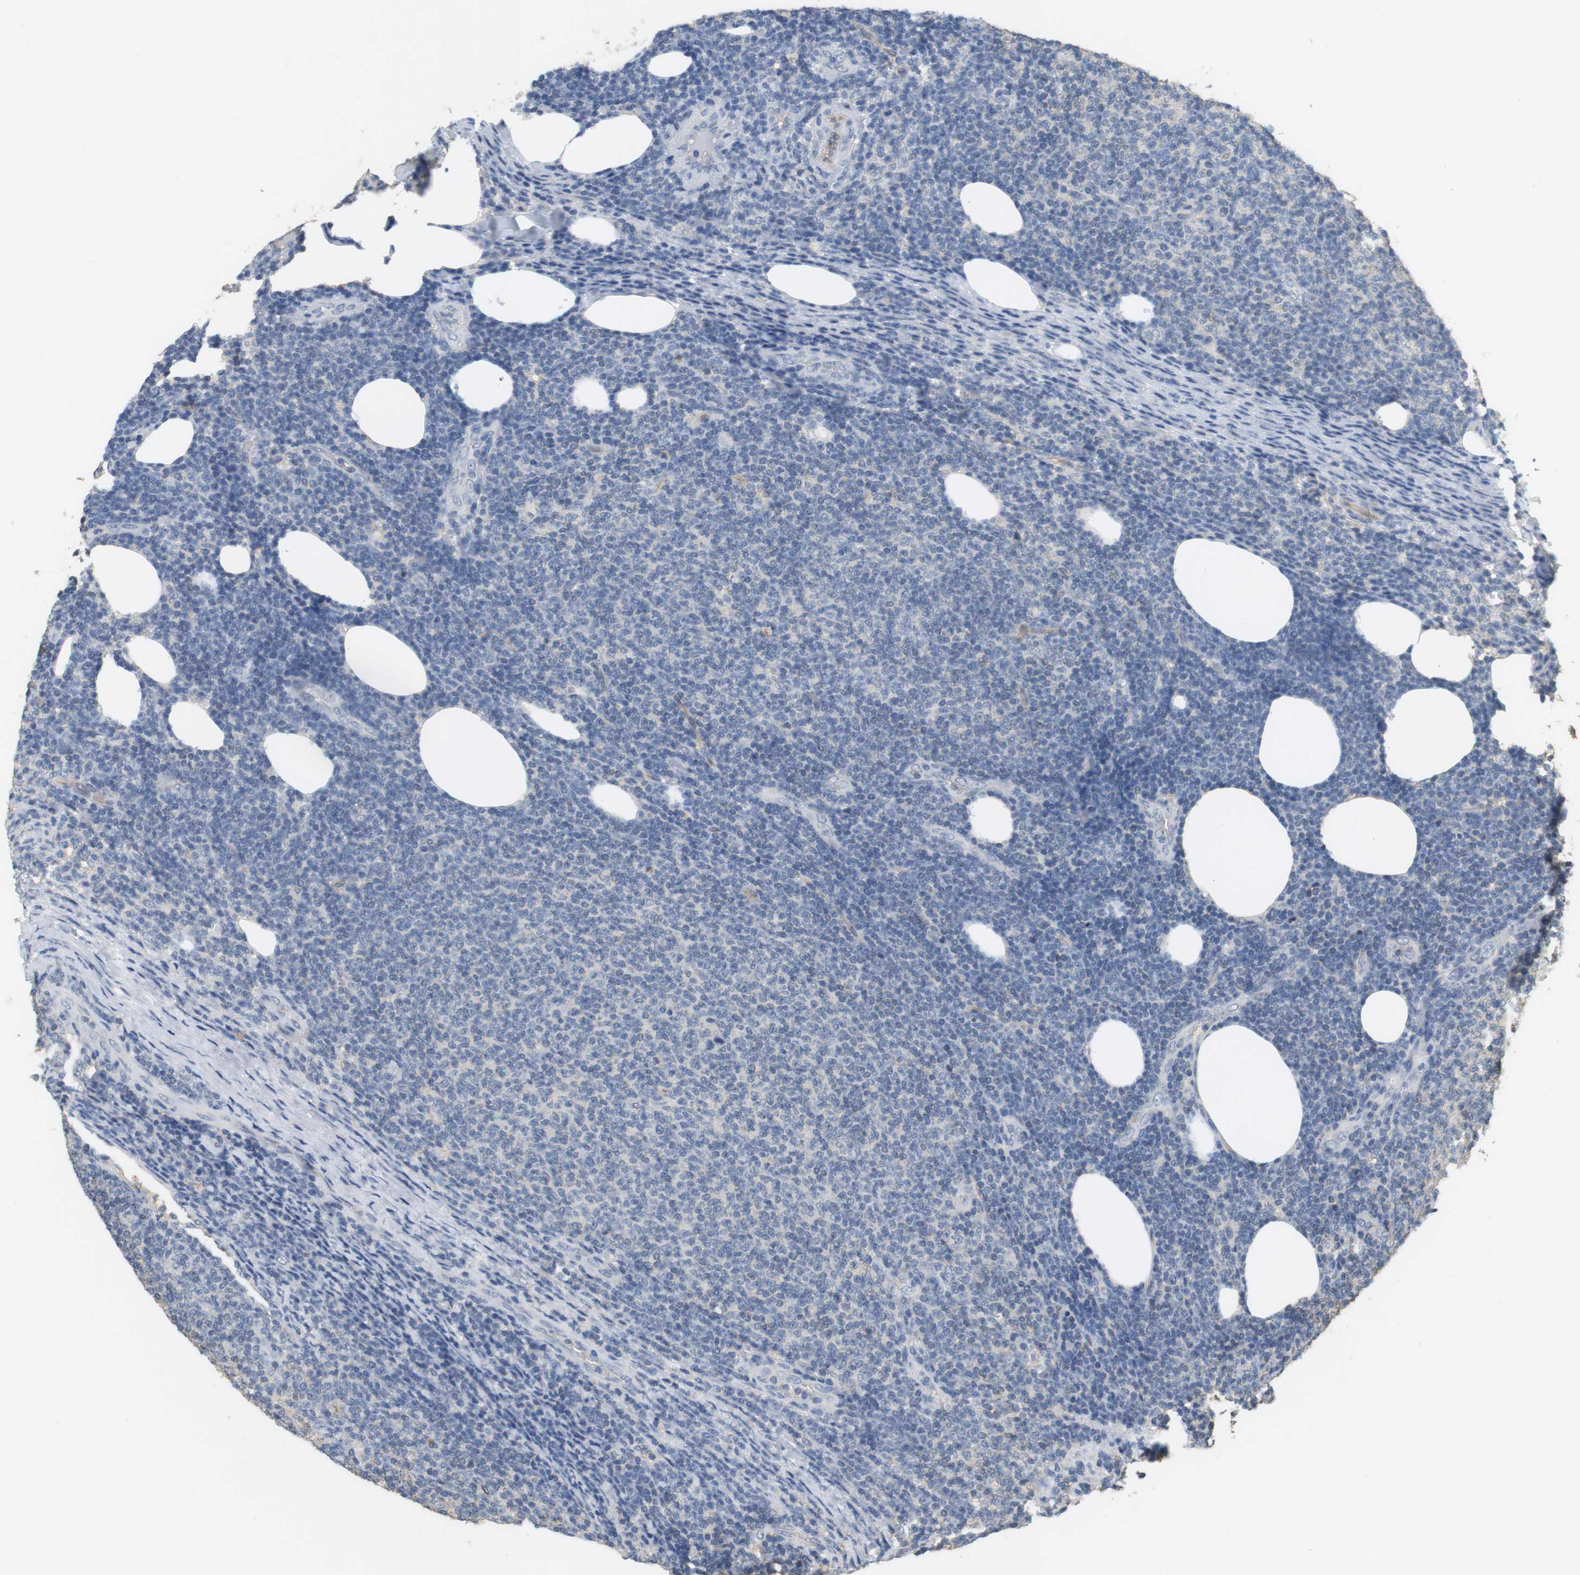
{"staining": {"intensity": "negative", "quantity": "none", "location": "none"}, "tissue": "lymphoma", "cell_type": "Tumor cells", "image_type": "cancer", "snomed": [{"axis": "morphology", "description": "Malignant lymphoma, non-Hodgkin's type, Low grade"}, {"axis": "topography", "description": "Lymph node"}], "caption": "DAB immunohistochemical staining of lymphoma shows no significant expression in tumor cells.", "gene": "OSR1", "patient": {"sex": "male", "age": 66}}